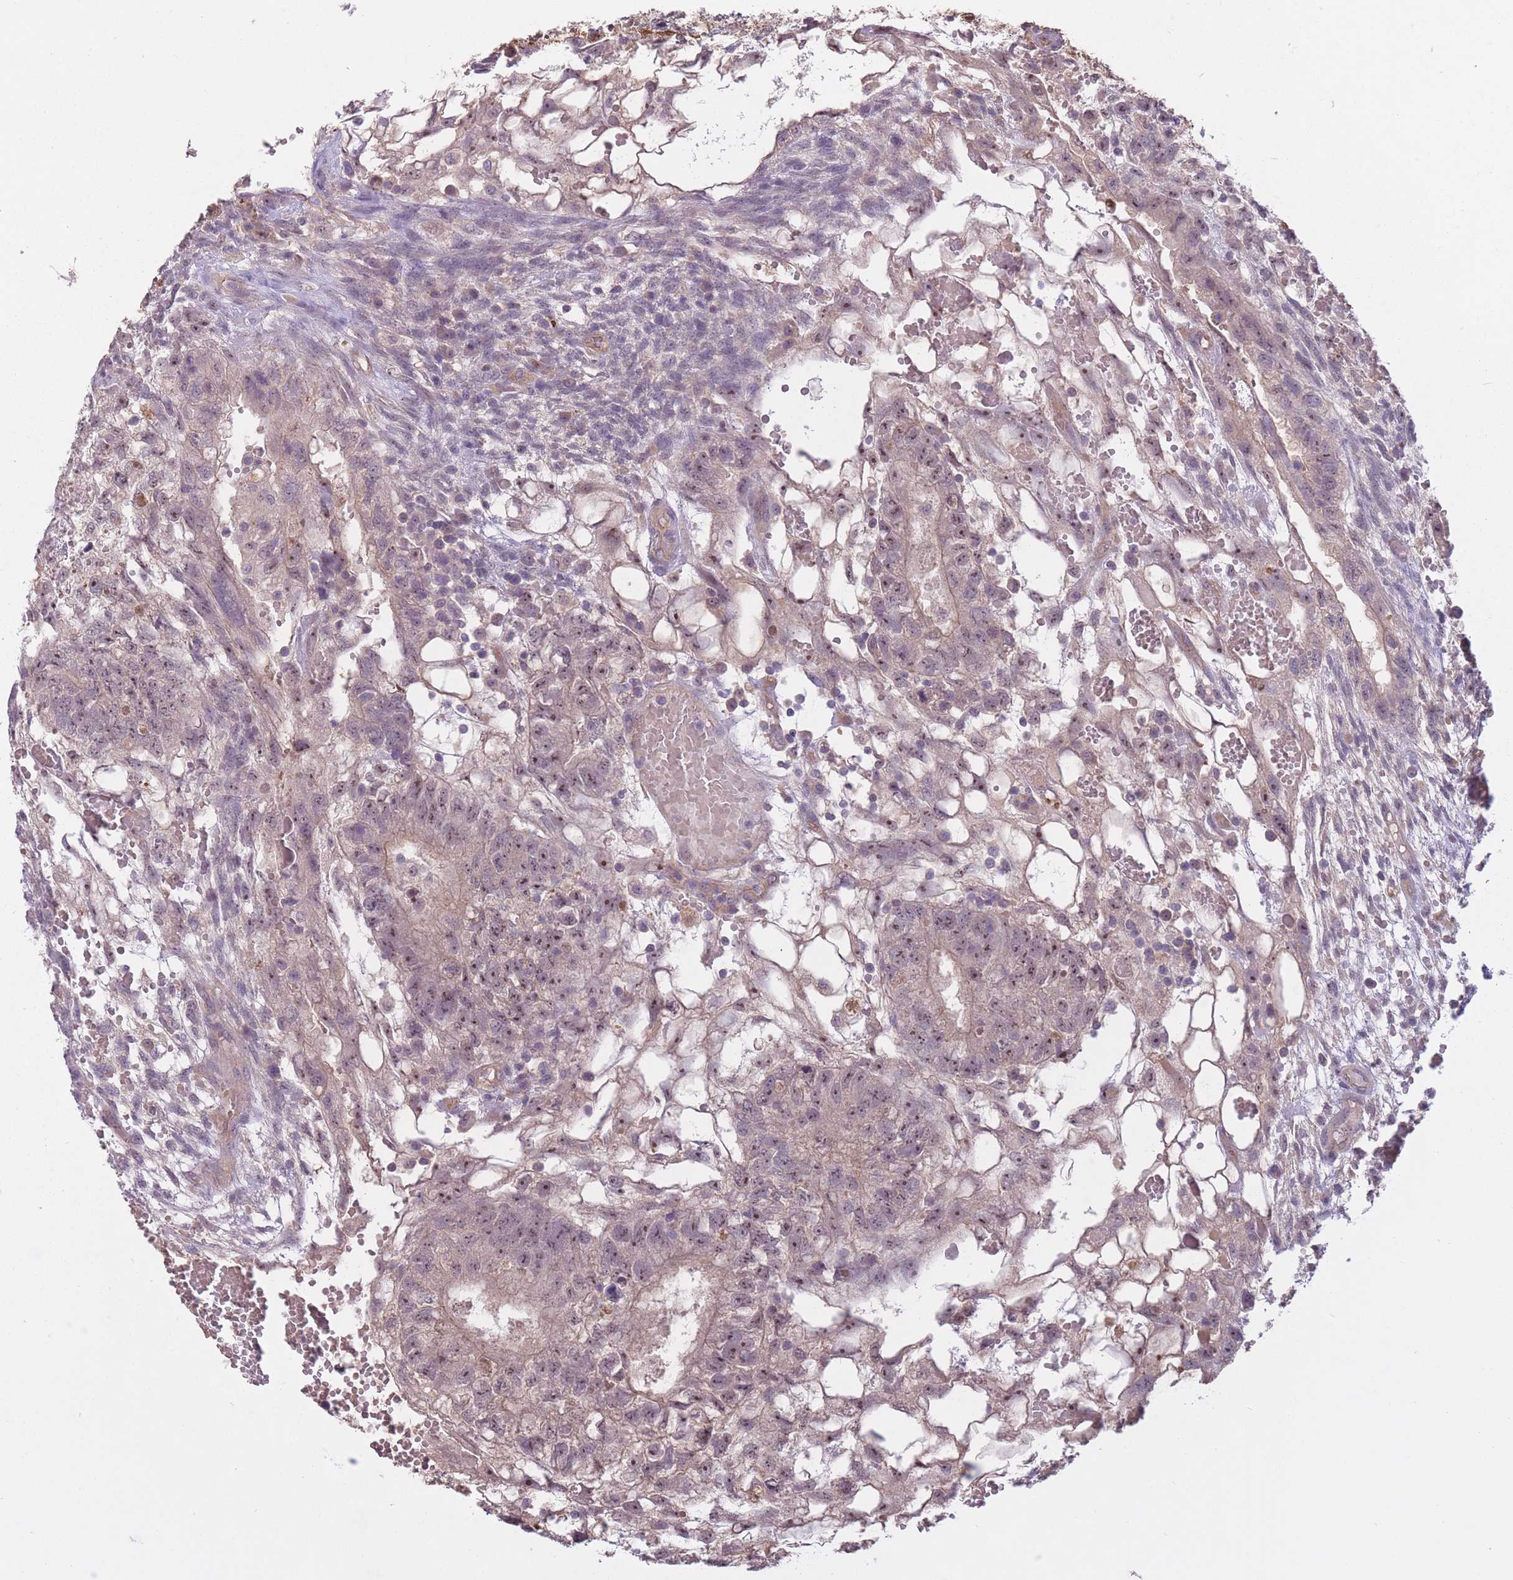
{"staining": {"intensity": "moderate", "quantity": ">75%", "location": "nuclear"}, "tissue": "testis cancer", "cell_type": "Tumor cells", "image_type": "cancer", "snomed": [{"axis": "morphology", "description": "Normal tissue, NOS"}, {"axis": "morphology", "description": "Carcinoma, Embryonal, NOS"}, {"axis": "topography", "description": "Testis"}], "caption": "IHC of embryonal carcinoma (testis) exhibits medium levels of moderate nuclear staining in about >75% of tumor cells.", "gene": "KIAA1755", "patient": {"sex": "male", "age": 32}}